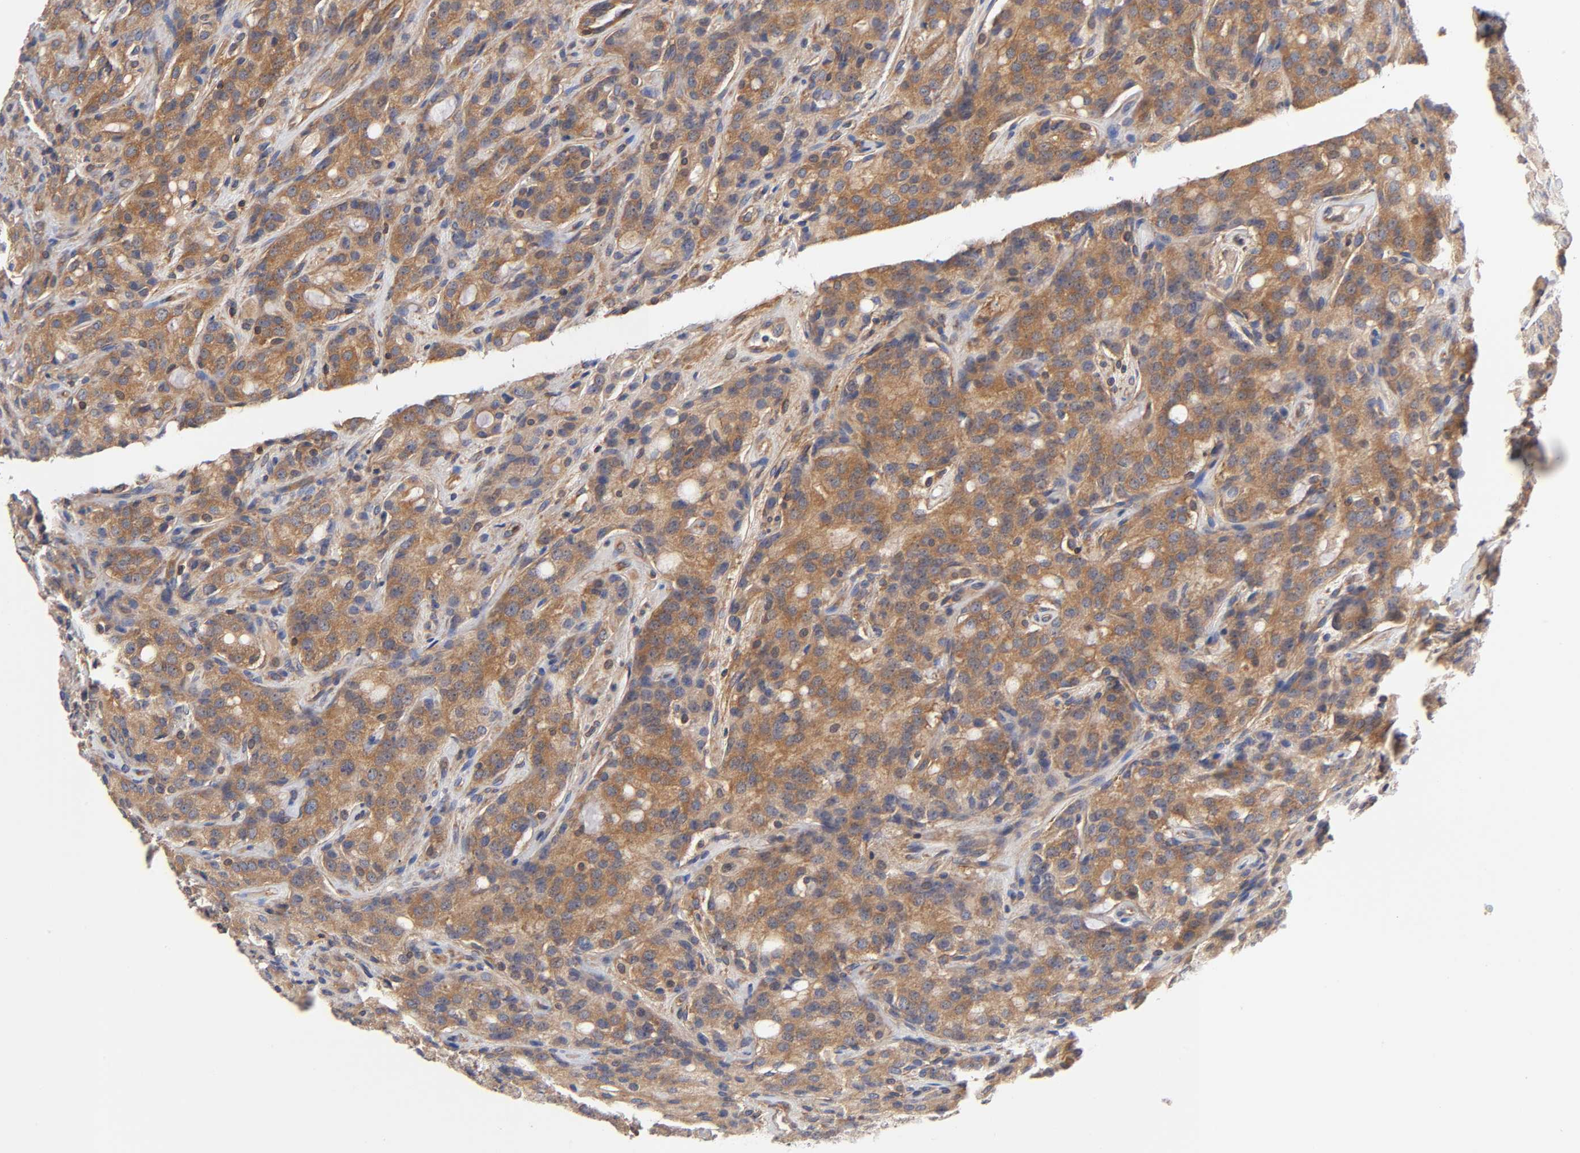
{"staining": {"intensity": "moderate", "quantity": ">75%", "location": "cytoplasmic/membranous"}, "tissue": "prostate cancer", "cell_type": "Tumor cells", "image_type": "cancer", "snomed": [{"axis": "morphology", "description": "Adenocarcinoma, High grade"}, {"axis": "topography", "description": "Prostate"}], "caption": "This micrograph reveals adenocarcinoma (high-grade) (prostate) stained with immunohistochemistry (IHC) to label a protein in brown. The cytoplasmic/membranous of tumor cells show moderate positivity for the protein. Nuclei are counter-stained blue.", "gene": "STRN3", "patient": {"sex": "male", "age": 72}}